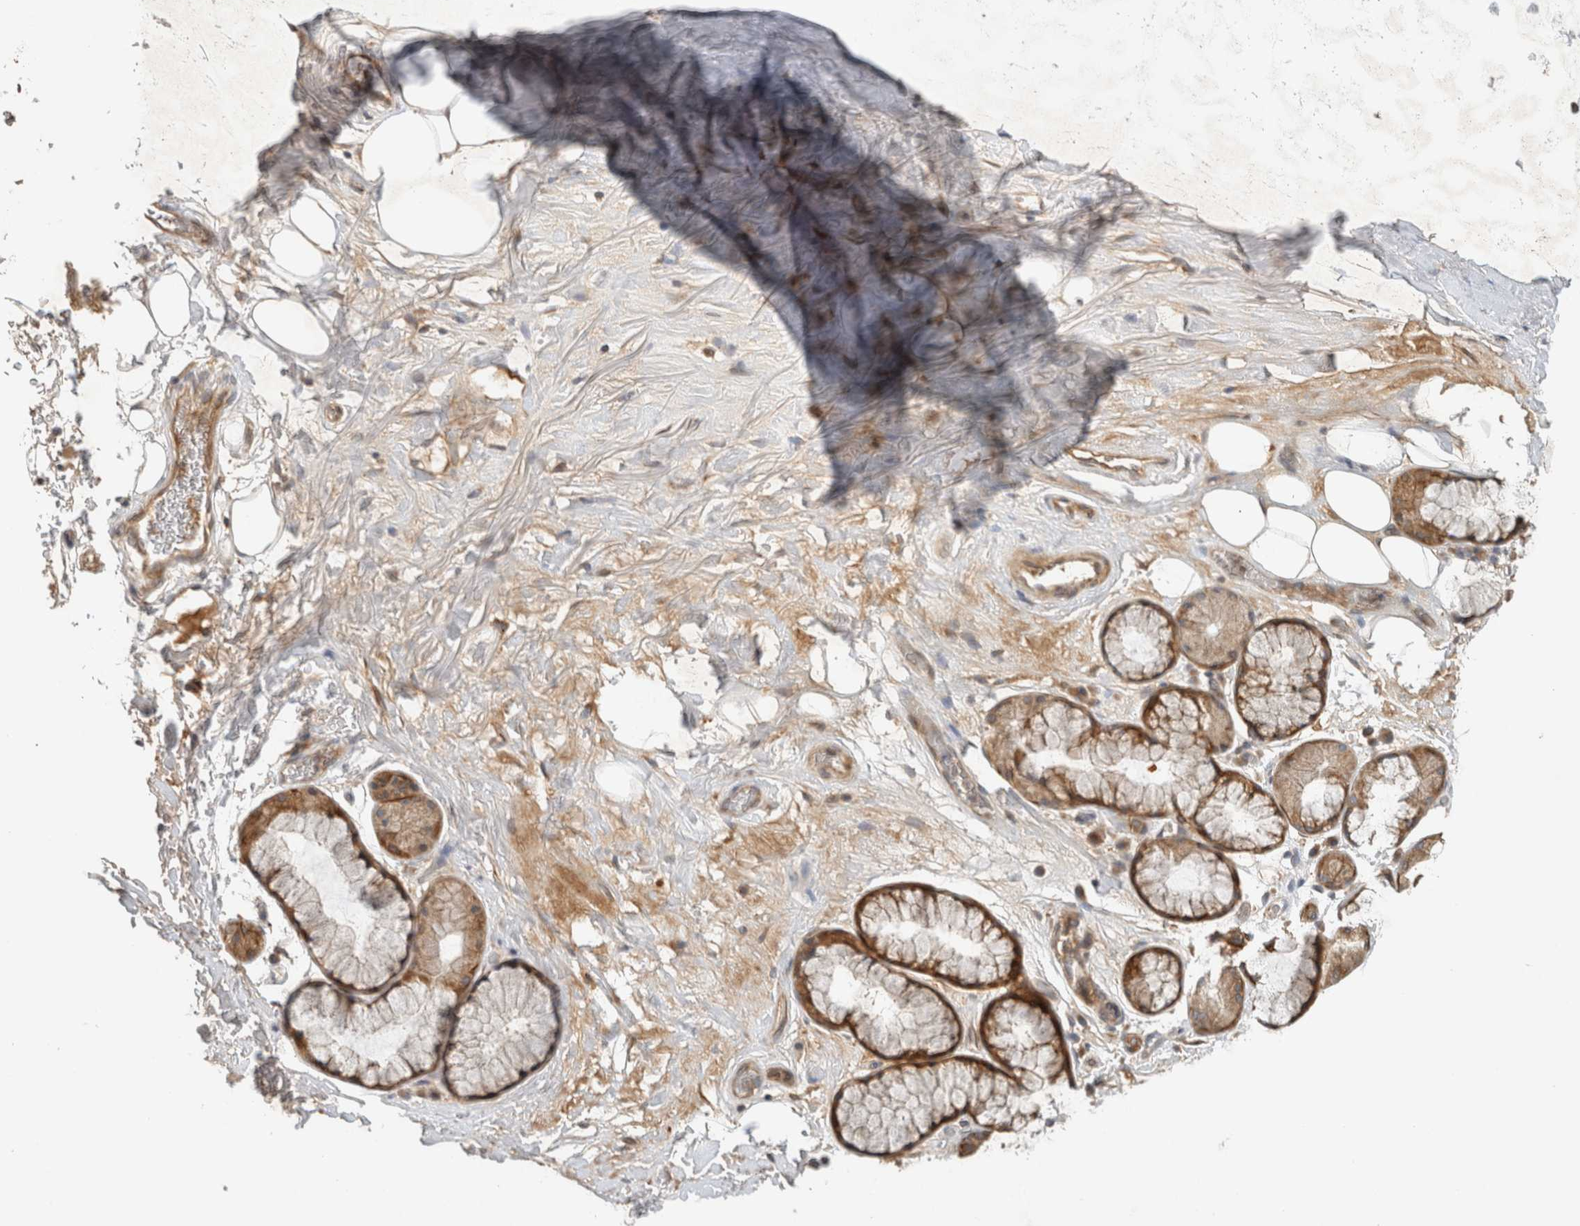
{"staining": {"intensity": "weak", "quantity": "<25%", "location": "cytoplasmic/membranous"}, "tissue": "adipose tissue", "cell_type": "Adipocytes", "image_type": "normal", "snomed": [{"axis": "morphology", "description": "Normal tissue, NOS"}, {"axis": "topography", "description": "Cartilage tissue"}], "caption": "Protein analysis of unremarkable adipose tissue demonstrates no significant expression in adipocytes.", "gene": "ARMC9", "patient": {"sex": "female", "age": 63}}